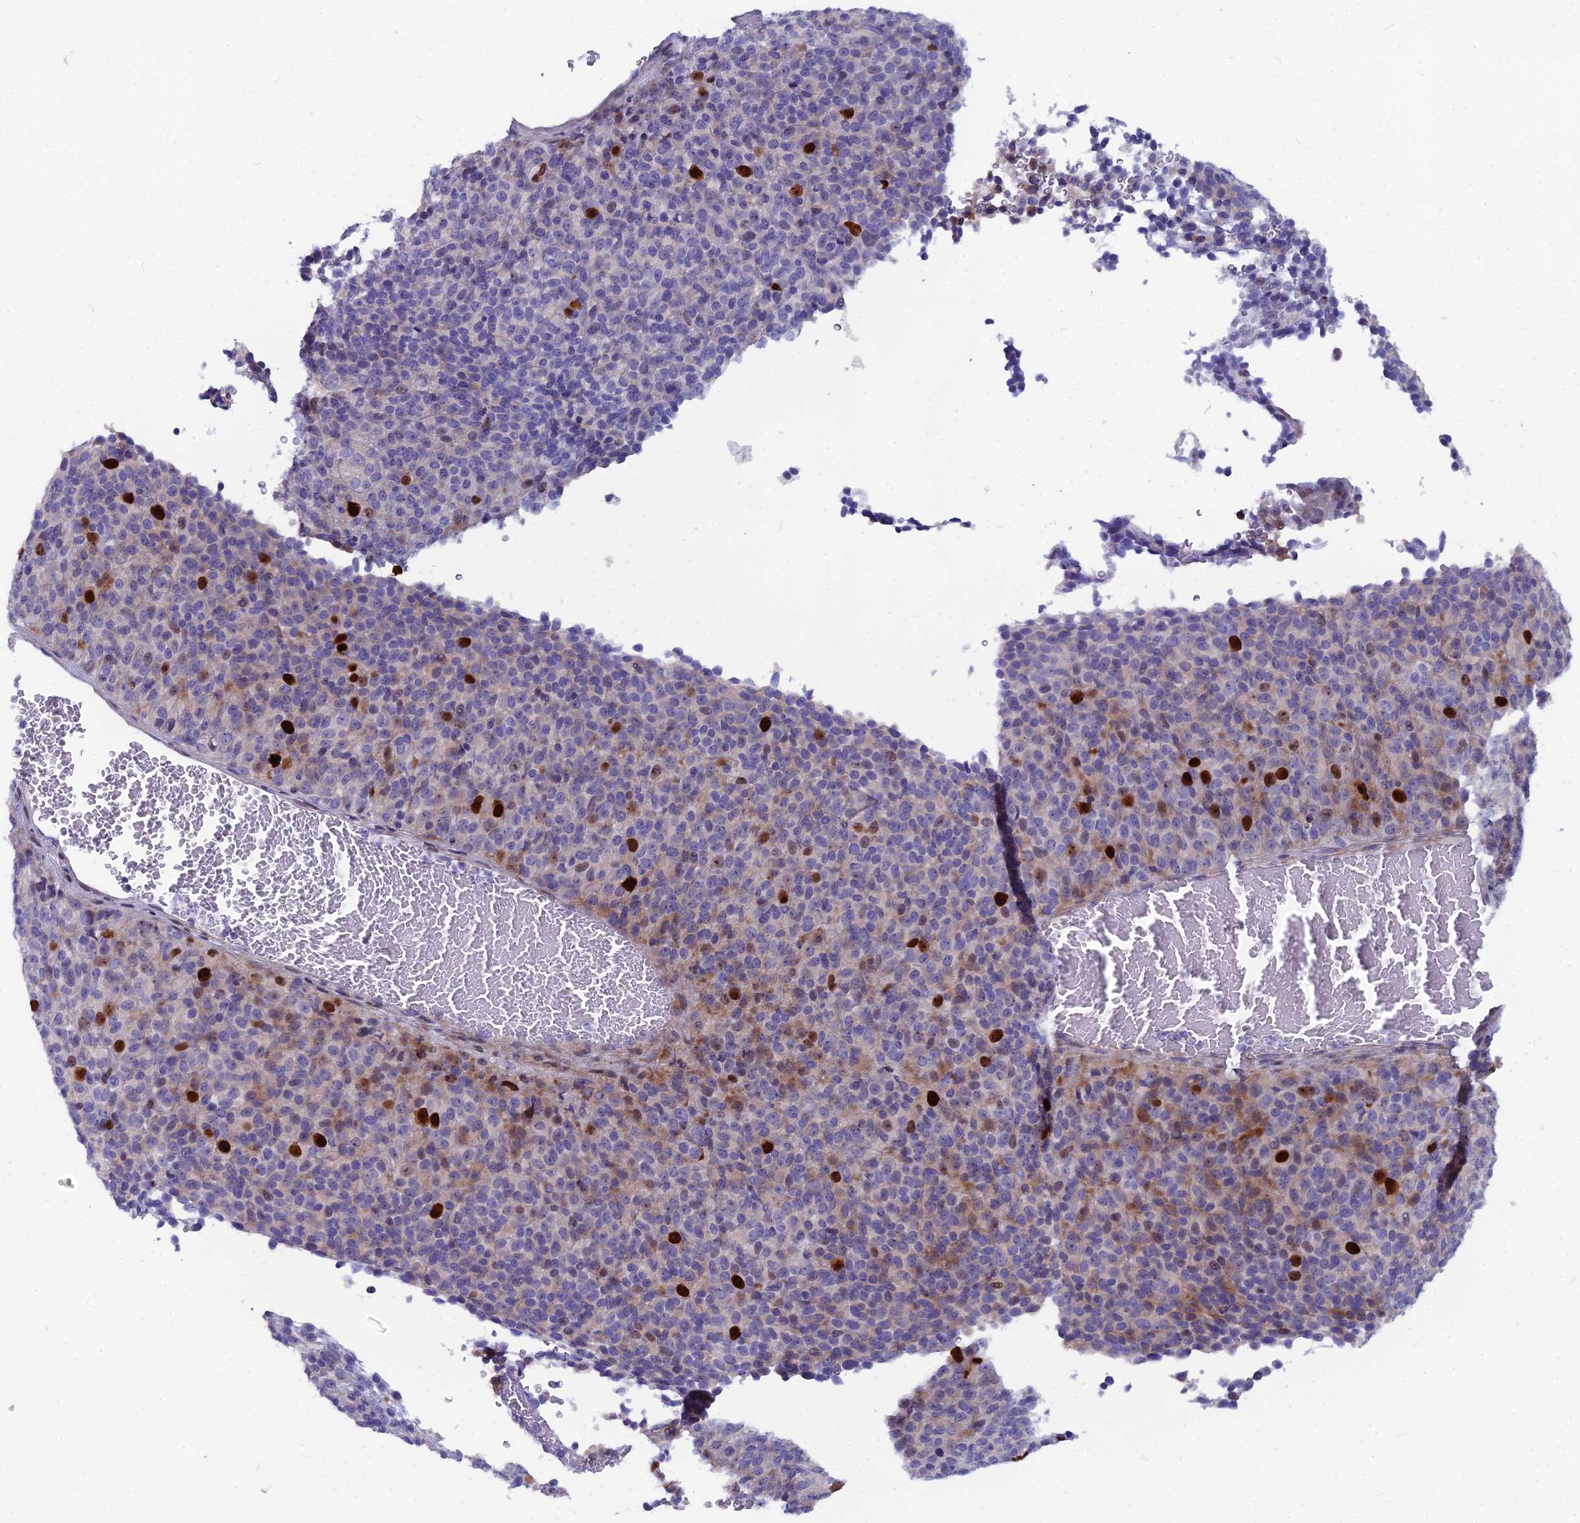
{"staining": {"intensity": "strong", "quantity": "<25%", "location": "nuclear"}, "tissue": "melanoma", "cell_type": "Tumor cells", "image_type": "cancer", "snomed": [{"axis": "morphology", "description": "Malignant melanoma, Metastatic site"}, {"axis": "topography", "description": "Brain"}], "caption": "Immunohistochemistry image of malignant melanoma (metastatic site) stained for a protein (brown), which shows medium levels of strong nuclear positivity in about <25% of tumor cells.", "gene": "NUSAP1", "patient": {"sex": "female", "age": 56}}